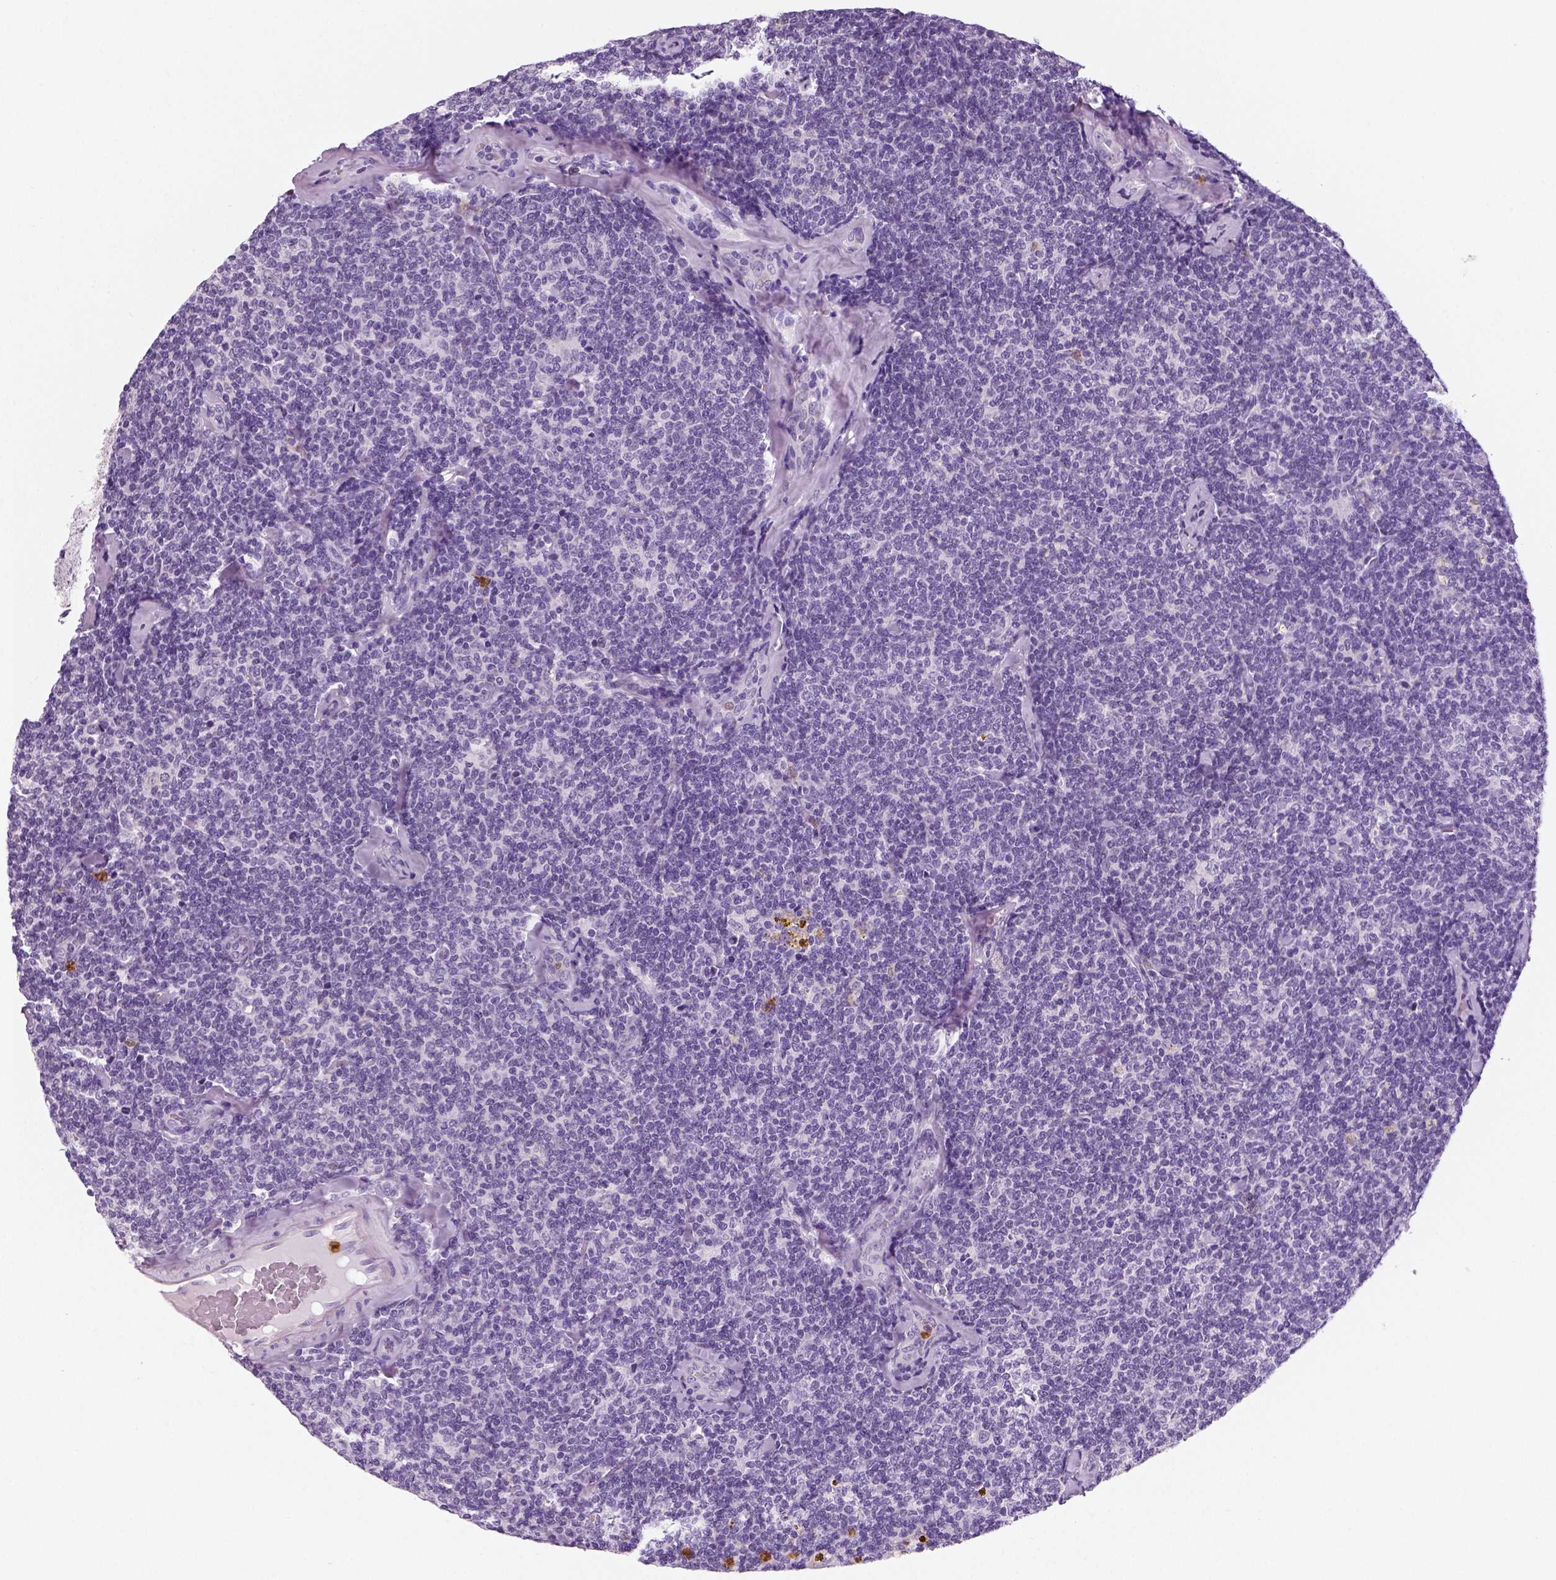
{"staining": {"intensity": "negative", "quantity": "none", "location": "none"}, "tissue": "lymphoma", "cell_type": "Tumor cells", "image_type": "cancer", "snomed": [{"axis": "morphology", "description": "Malignant lymphoma, non-Hodgkin's type, Low grade"}, {"axis": "topography", "description": "Lymph node"}], "caption": "Immunohistochemistry image of human lymphoma stained for a protein (brown), which exhibits no expression in tumor cells.", "gene": "NECAB2", "patient": {"sex": "female", "age": 56}}